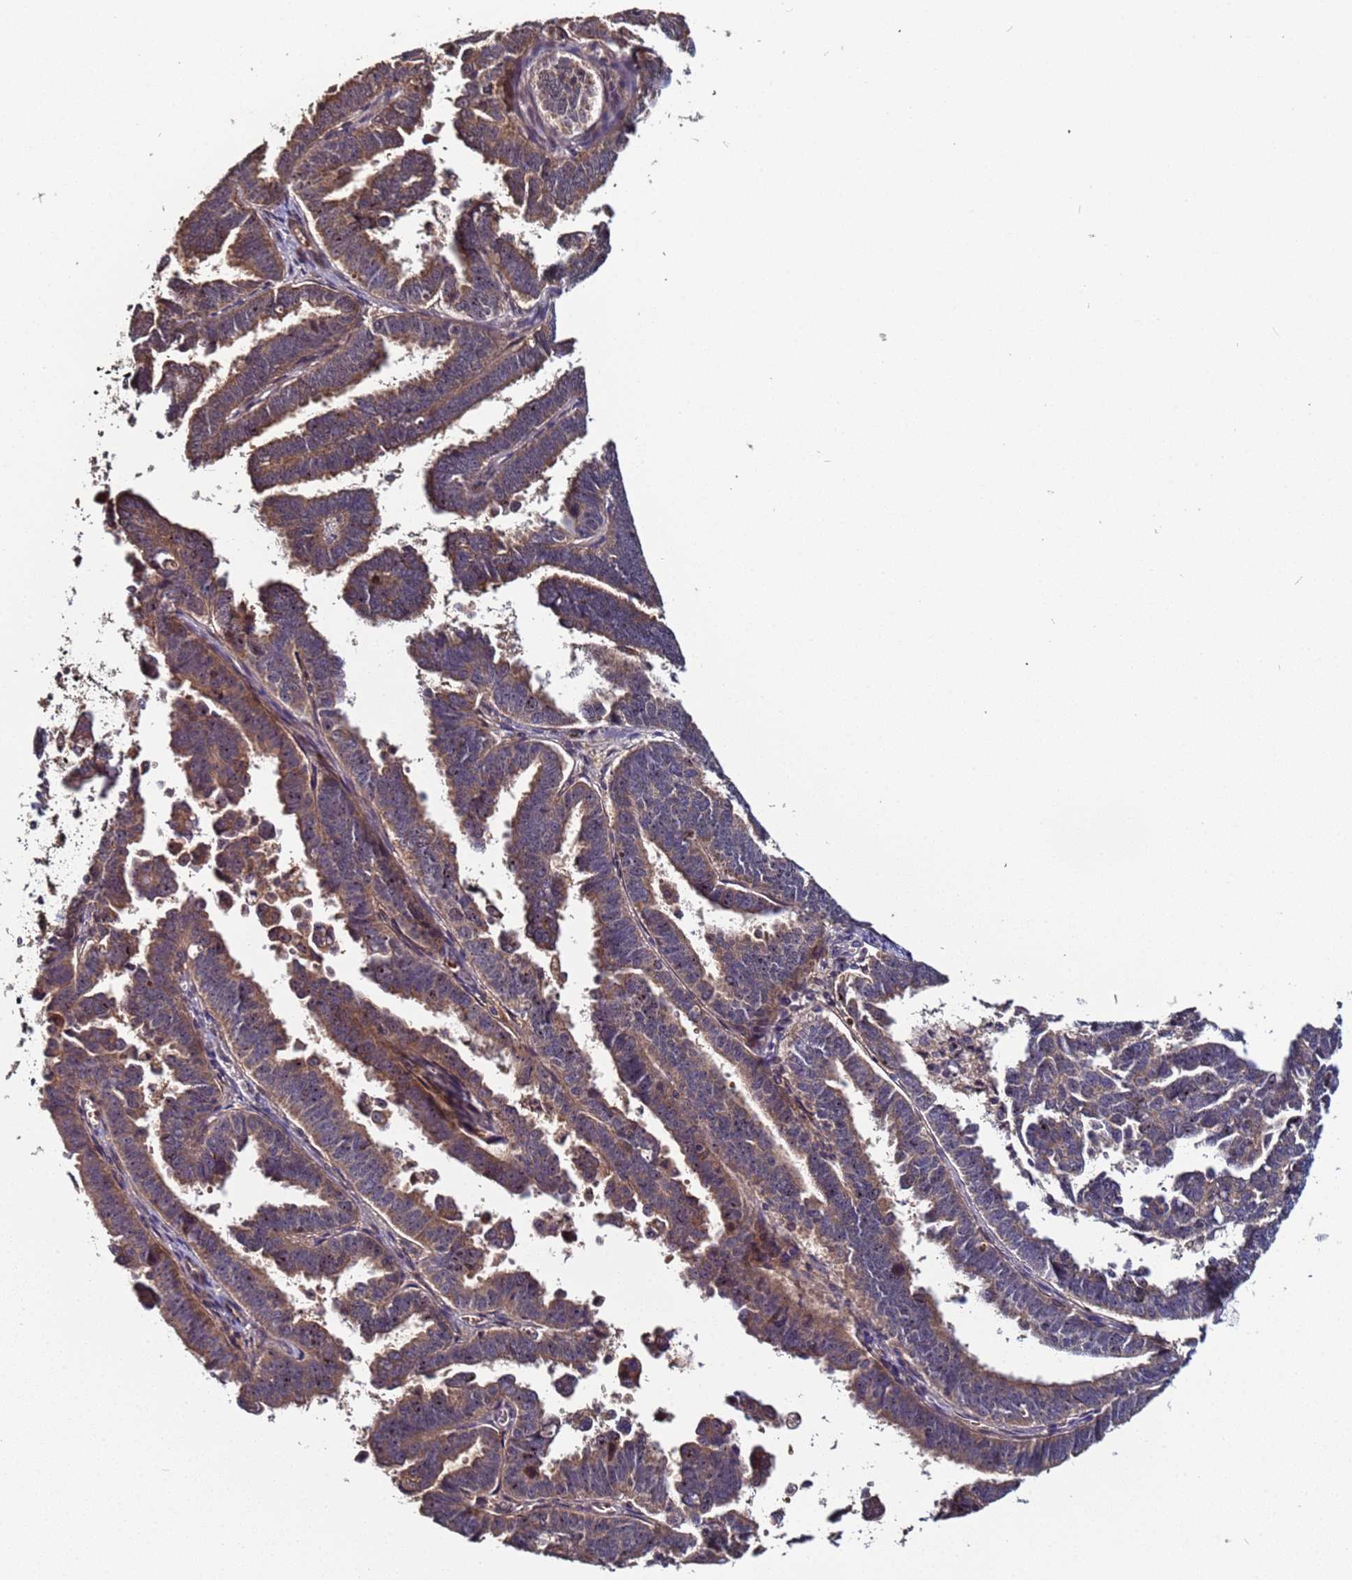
{"staining": {"intensity": "moderate", "quantity": "25%-75%", "location": "cytoplasmic/membranous"}, "tissue": "endometrial cancer", "cell_type": "Tumor cells", "image_type": "cancer", "snomed": [{"axis": "morphology", "description": "Adenocarcinoma, NOS"}, {"axis": "topography", "description": "Endometrium"}], "caption": "The immunohistochemical stain labels moderate cytoplasmic/membranous expression in tumor cells of endometrial cancer (adenocarcinoma) tissue.", "gene": "OSER1", "patient": {"sex": "female", "age": 75}}